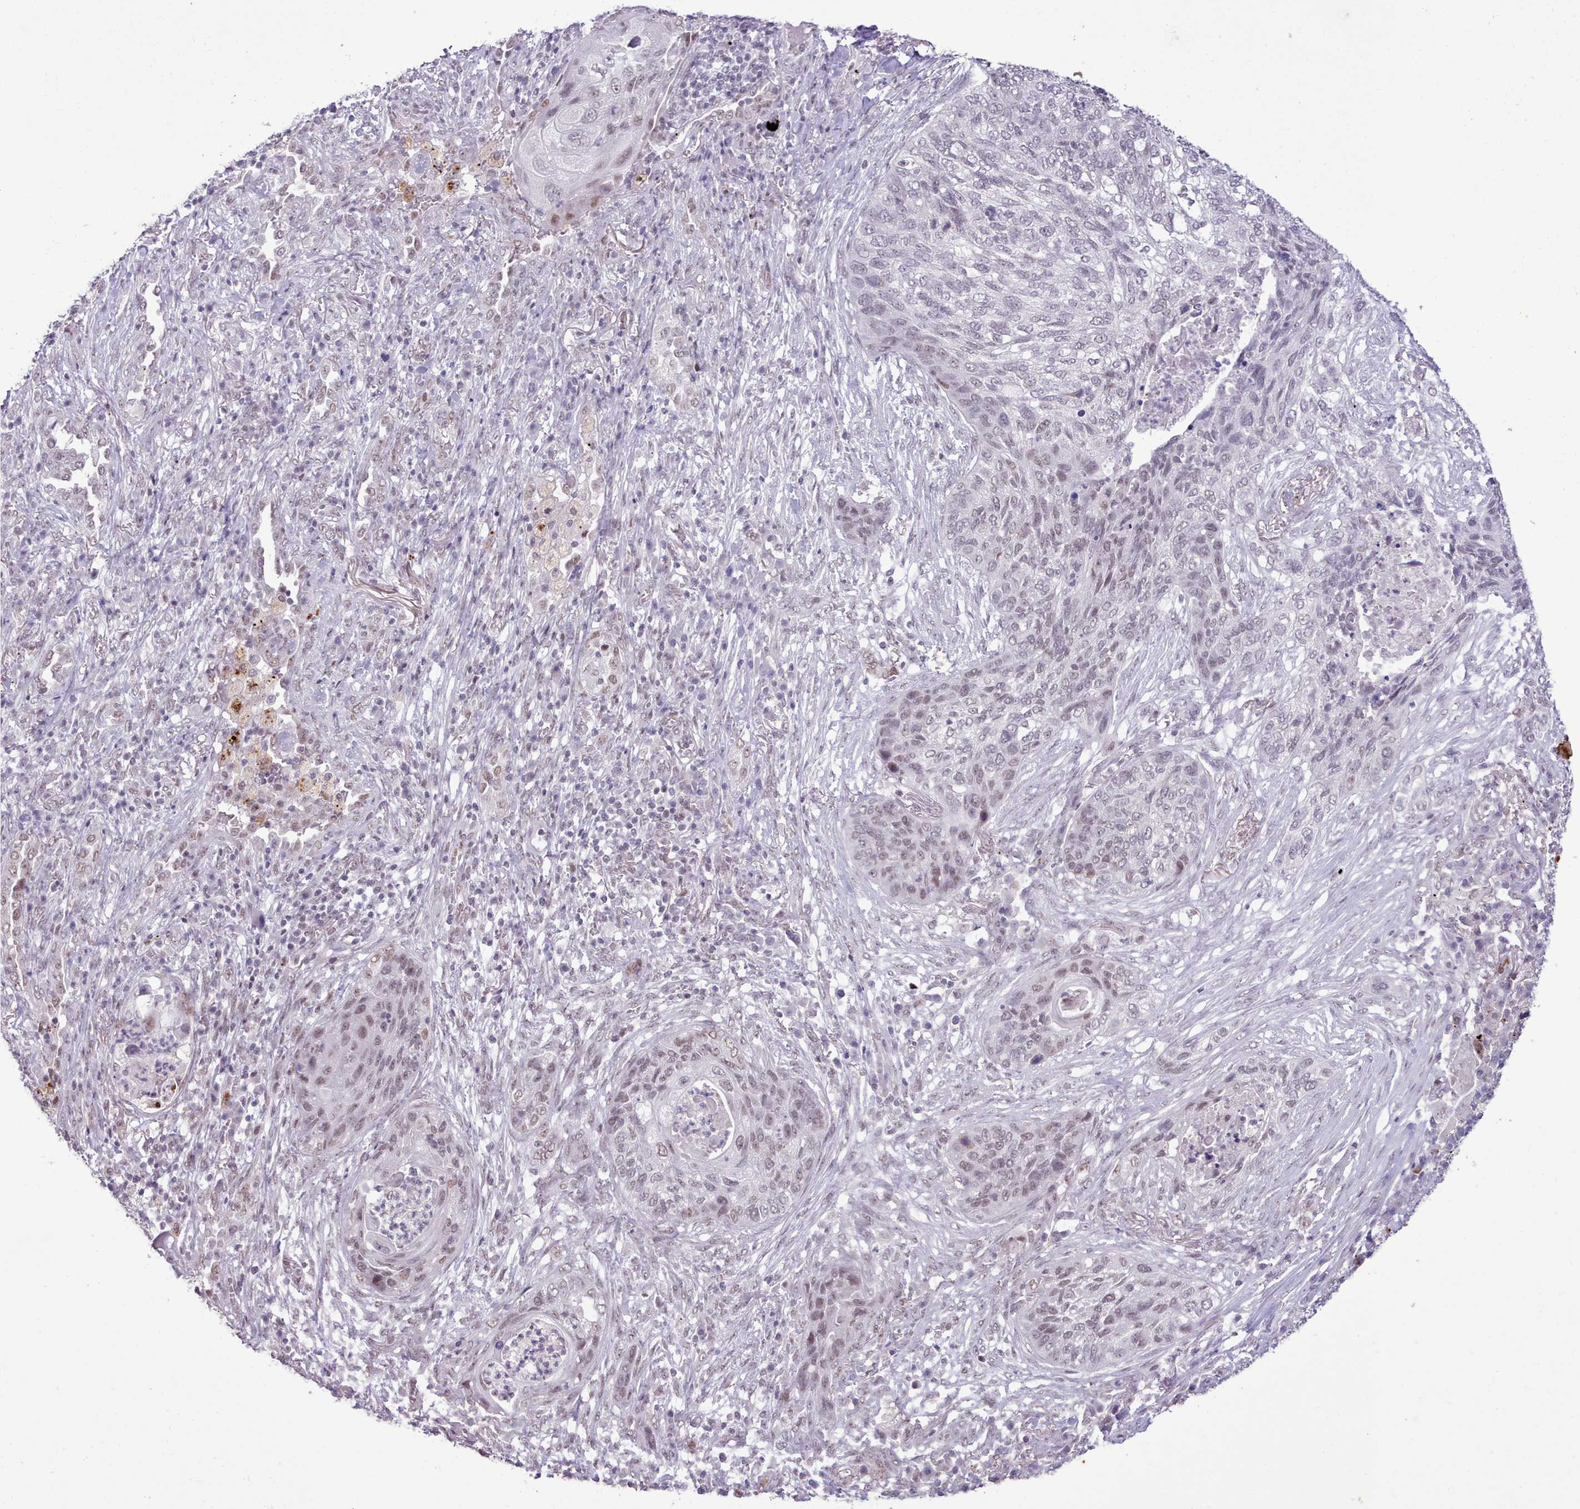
{"staining": {"intensity": "moderate", "quantity": "<25%", "location": "nuclear"}, "tissue": "lung cancer", "cell_type": "Tumor cells", "image_type": "cancer", "snomed": [{"axis": "morphology", "description": "Squamous cell carcinoma, NOS"}, {"axis": "topography", "description": "Lung"}], "caption": "Moderate nuclear staining is identified in about <25% of tumor cells in lung cancer (squamous cell carcinoma). (brown staining indicates protein expression, while blue staining denotes nuclei).", "gene": "TAF15", "patient": {"sex": "female", "age": 63}}